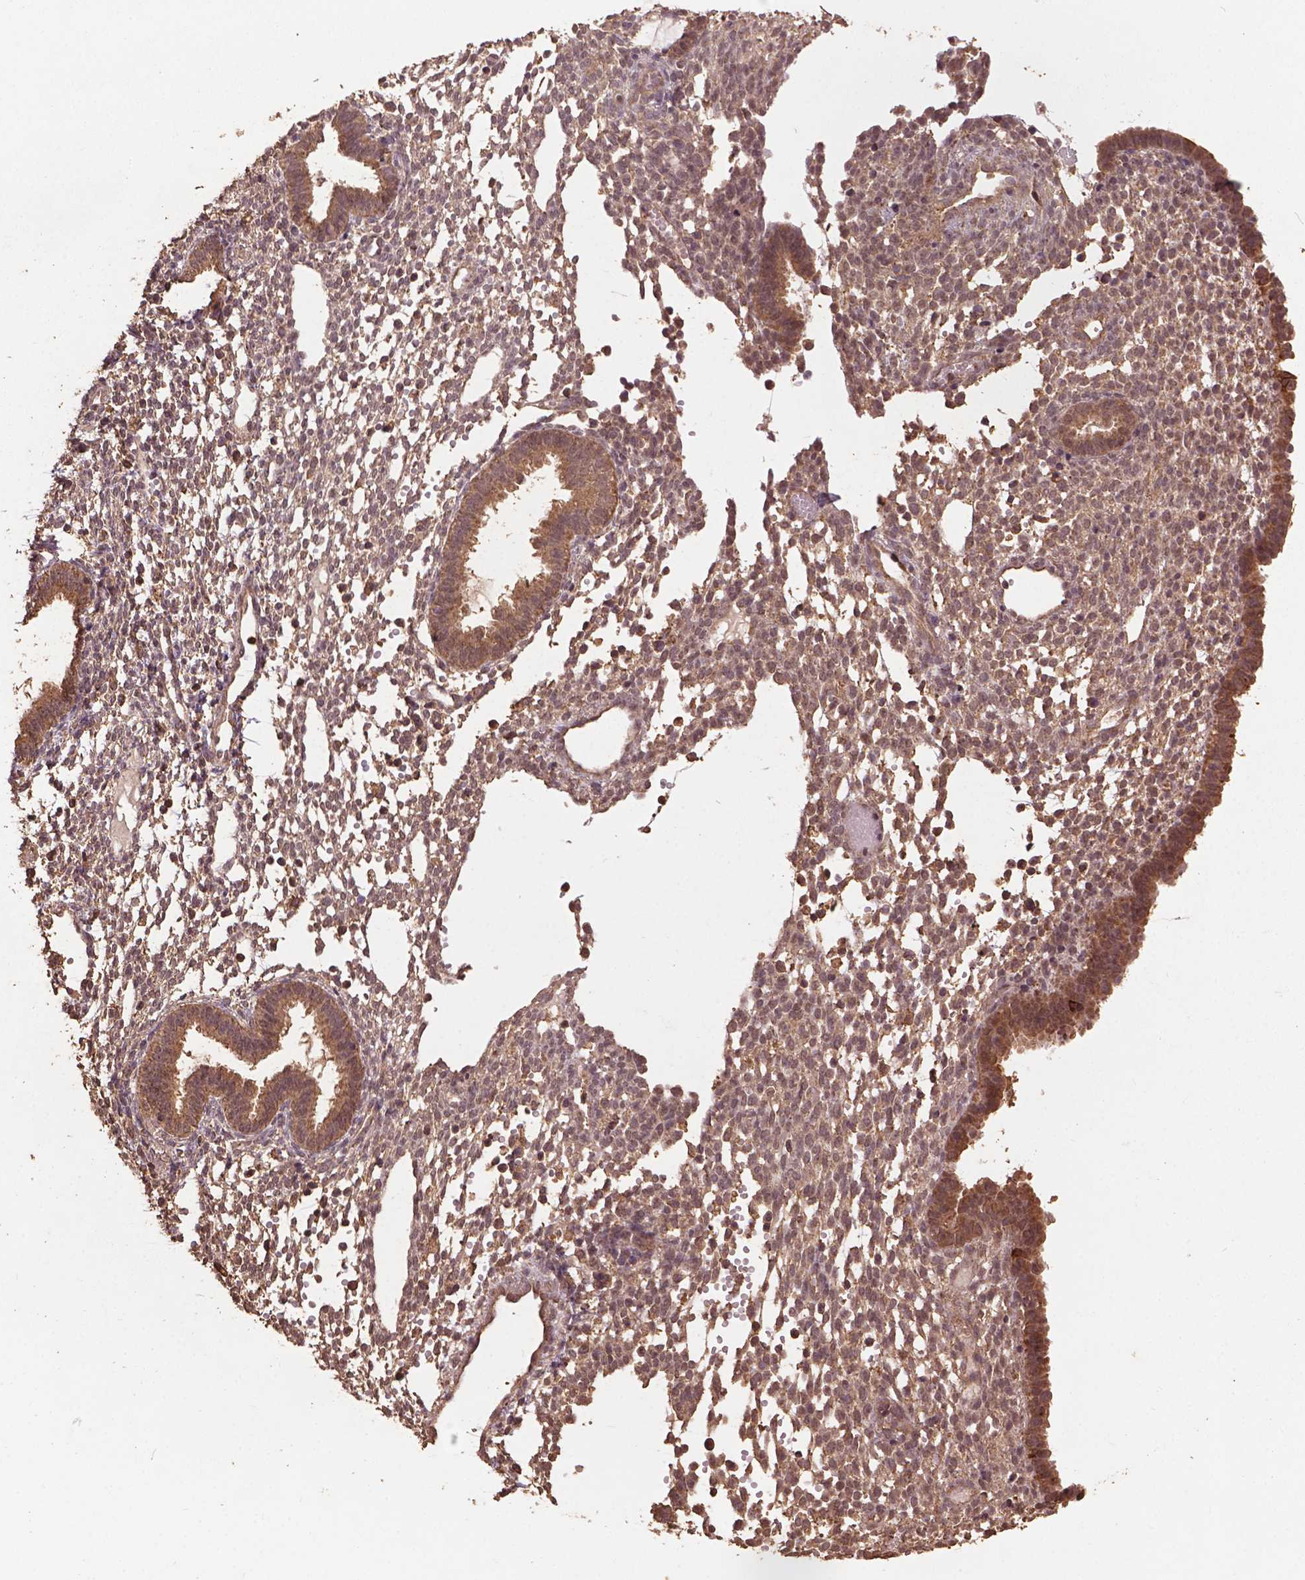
{"staining": {"intensity": "weak", "quantity": "25%-75%", "location": "cytoplasmic/membranous"}, "tissue": "endometrium", "cell_type": "Cells in endometrial stroma", "image_type": "normal", "snomed": [{"axis": "morphology", "description": "Normal tissue, NOS"}, {"axis": "topography", "description": "Endometrium"}], "caption": "Protein staining of normal endometrium exhibits weak cytoplasmic/membranous positivity in approximately 25%-75% of cells in endometrial stroma.", "gene": "BABAM1", "patient": {"sex": "female", "age": 36}}